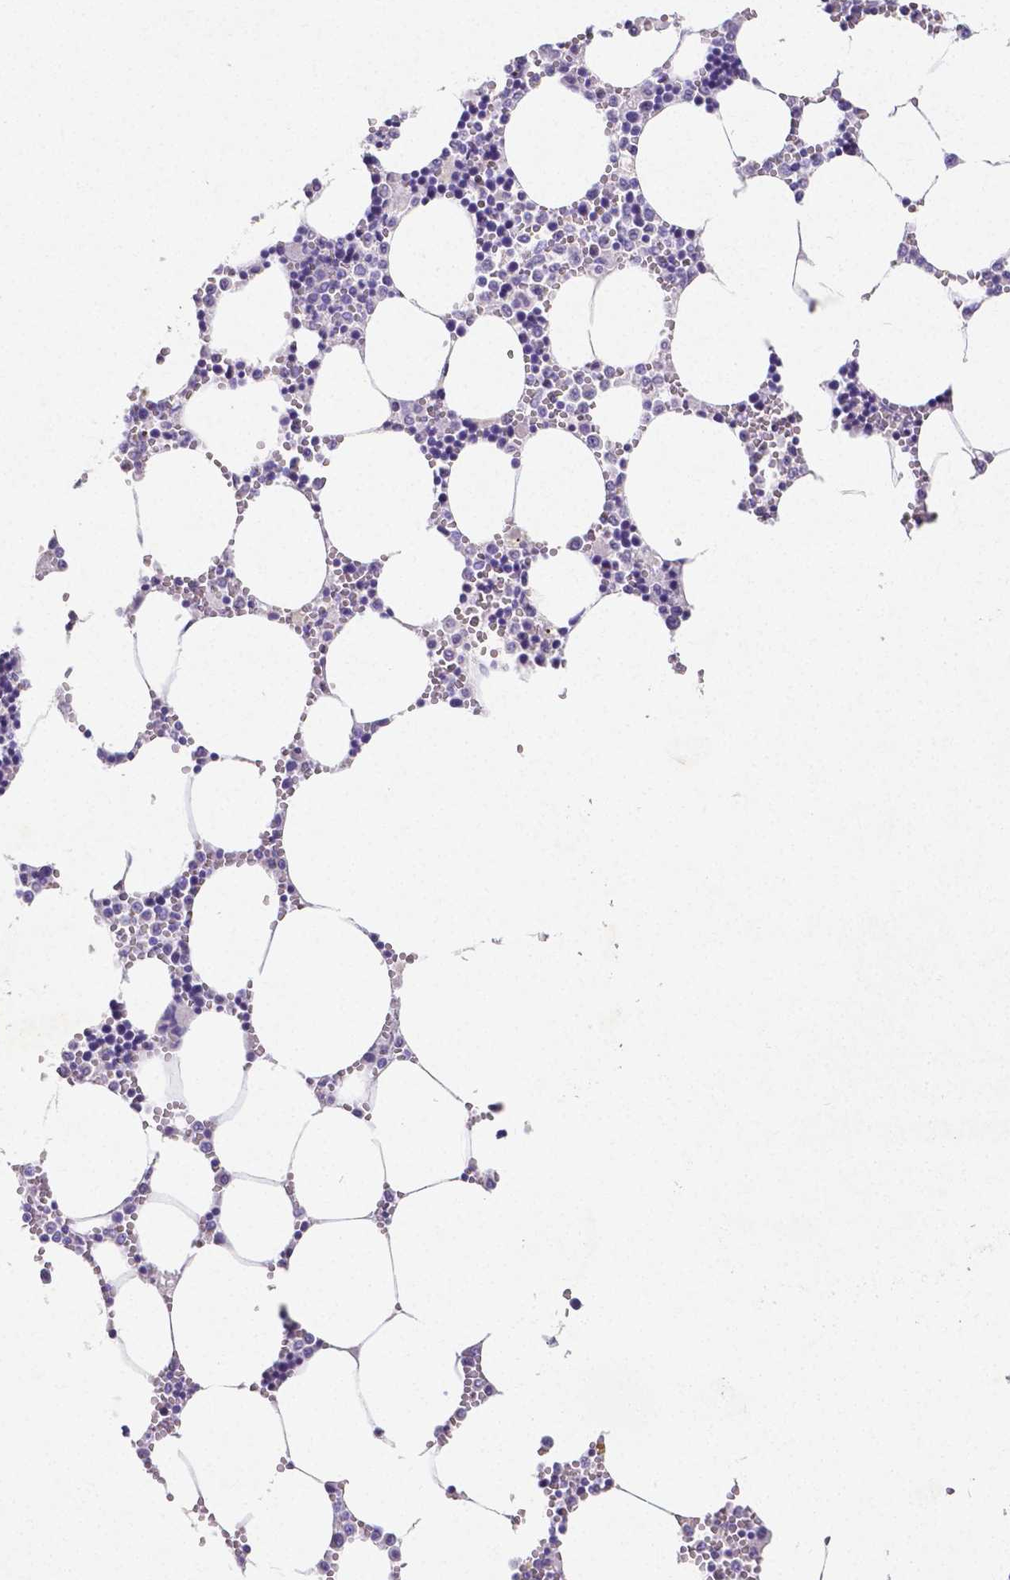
{"staining": {"intensity": "negative", "quantity": "none", "location": "none"}, "tissue": "bone marrow", "cell_type": "Hematopoietic cells", "image_type": "normal", "snomed": [{"axis": "morphology", "description": "Normal tissue, NOS"}, {"axis": "topography", "description": "Bone marrow"}], "caption": "Hematopoietic cells show no significant protein expression in unremarkable bone marrow.", "gene": "SATB2", "patient": {"sex": "male", "age": 54}}